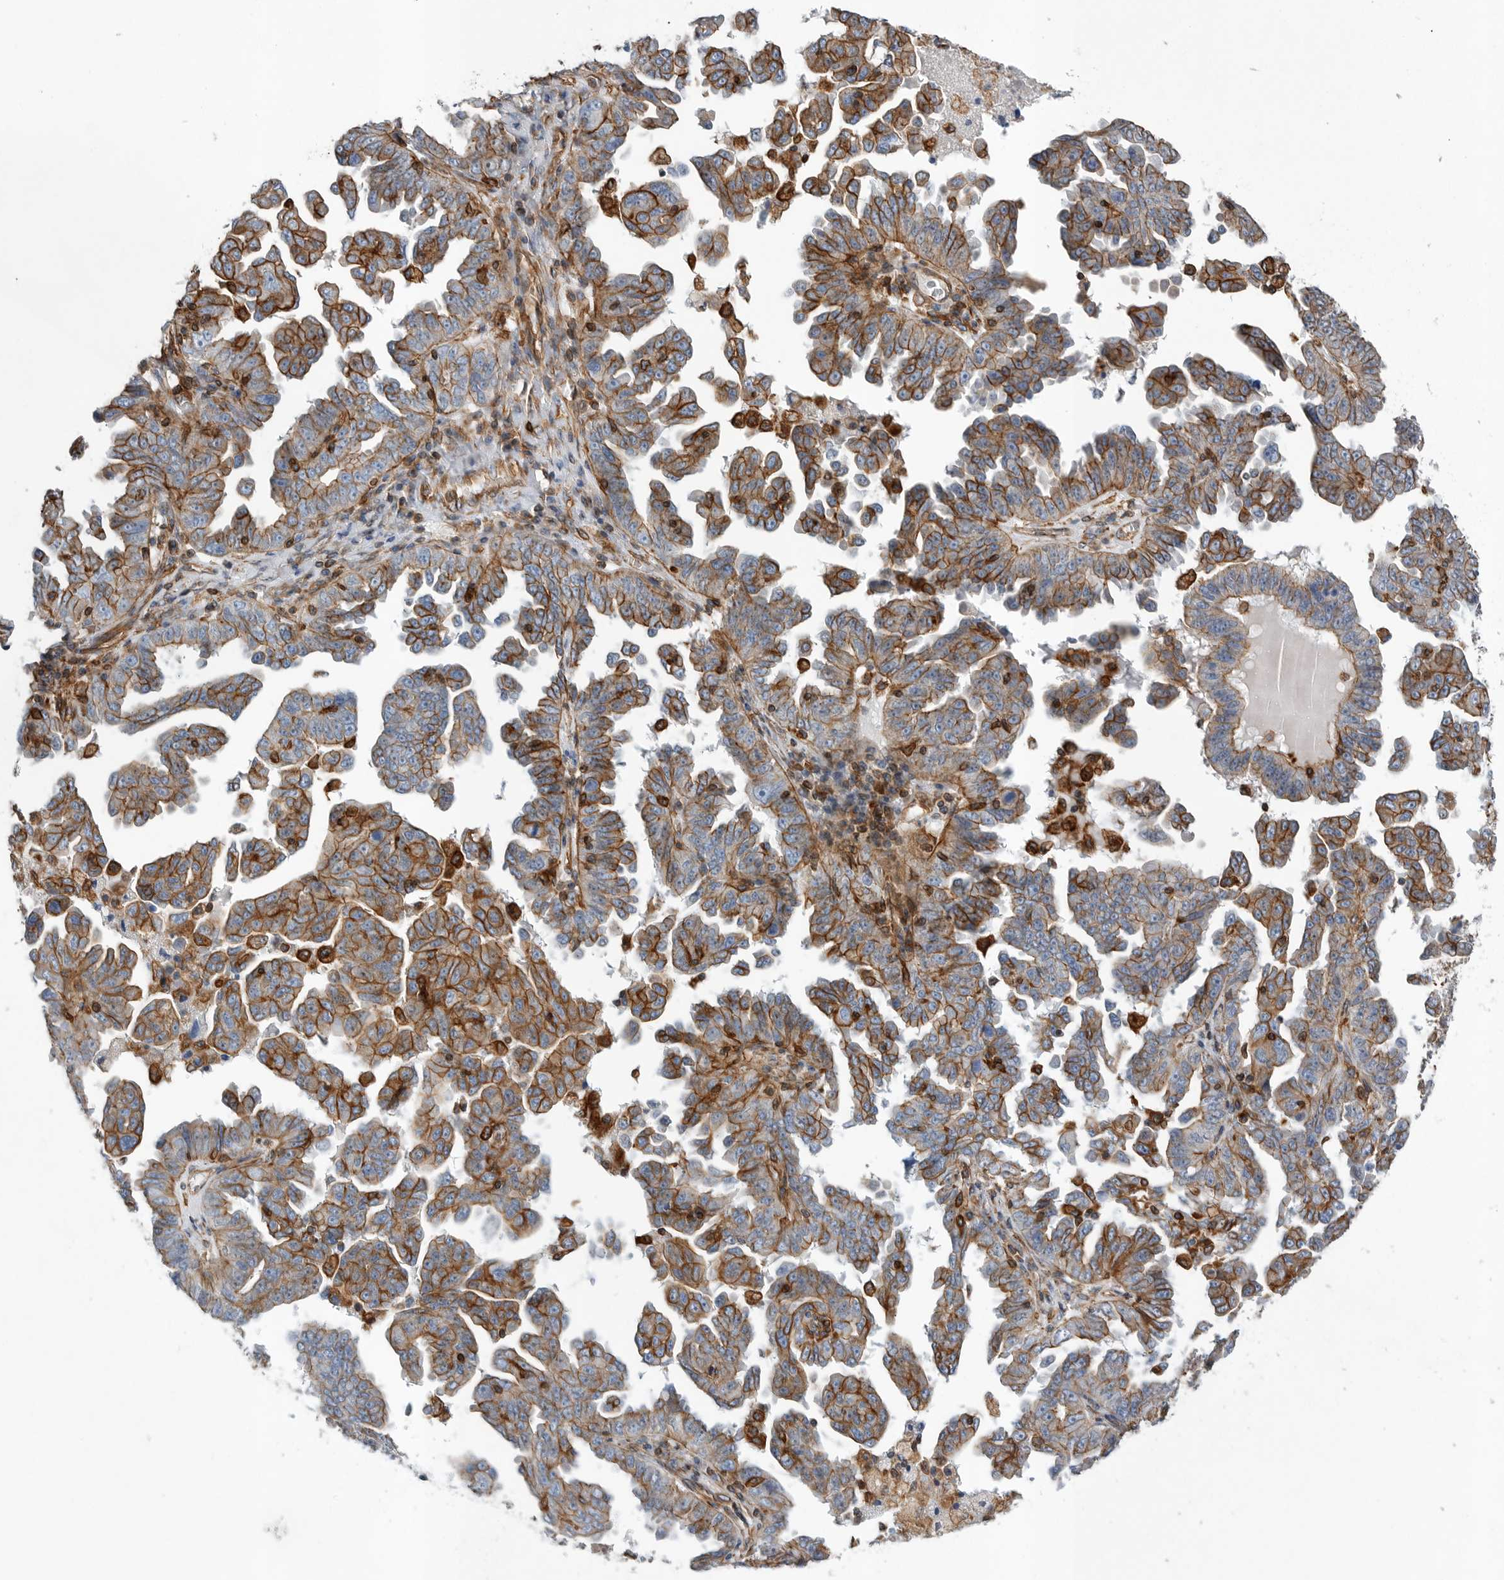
{"staining": {"intensity": "strong", "quantity": ">75%", "location": "cytoplasmic/membranous"}, "tissue": "ovarian cancer", "cell_type": "Tumor cells", "image_type": "cancer", "snomed": [{"axis": "morphology", "description": "Carcinoma, endometroid"}, {"axis": "topography", "description": "Ovary"}], "caption": "This is a micrograph of immunohistochemistry staining of ovarian endometroid carcinoma, which shows strong staining in the cytoplasmic/membranous of tumor cells.", "gene": "PLEC", "patient": {"sex": "female", "age": 62}}